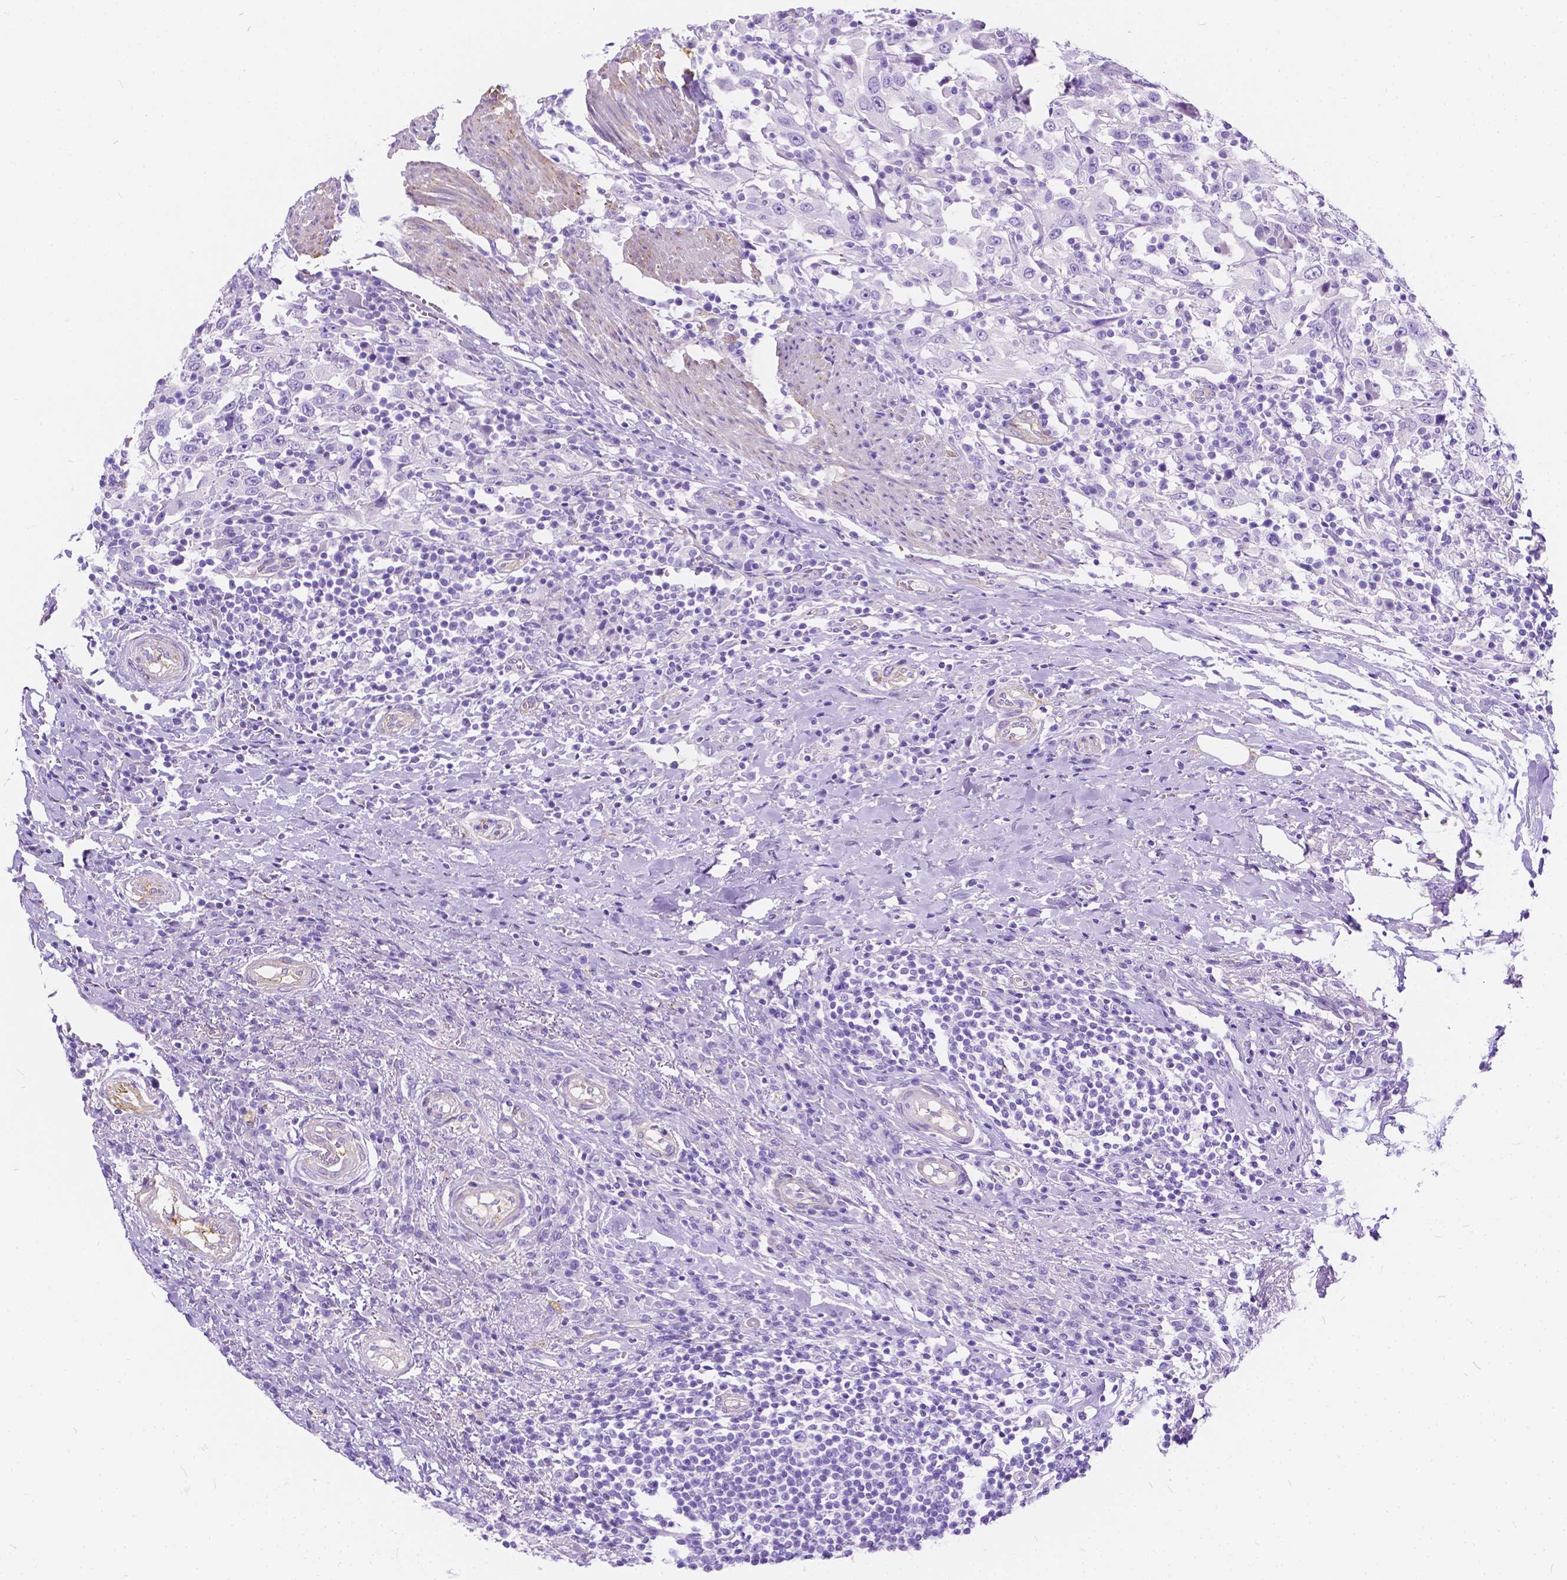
{"staining": {"intensity": "negative", "quantity": "none", "location": "none"}, "tissue": "urothelial cancer", "cell_type": "Tumor cells", "image_type": "cancer", "snomed": [{"axis": "morphology", "description": "Urothelial carcinoma, High grade"}, {"axis": "topography", "description": "Urinary bladder"}], "caption": "The IHC photomicrograph has no significant positivity in tumor cells of urothelial cancer tissue.", "gene": "CHRM1", "patient": {"sex": "male", "age": 61}}